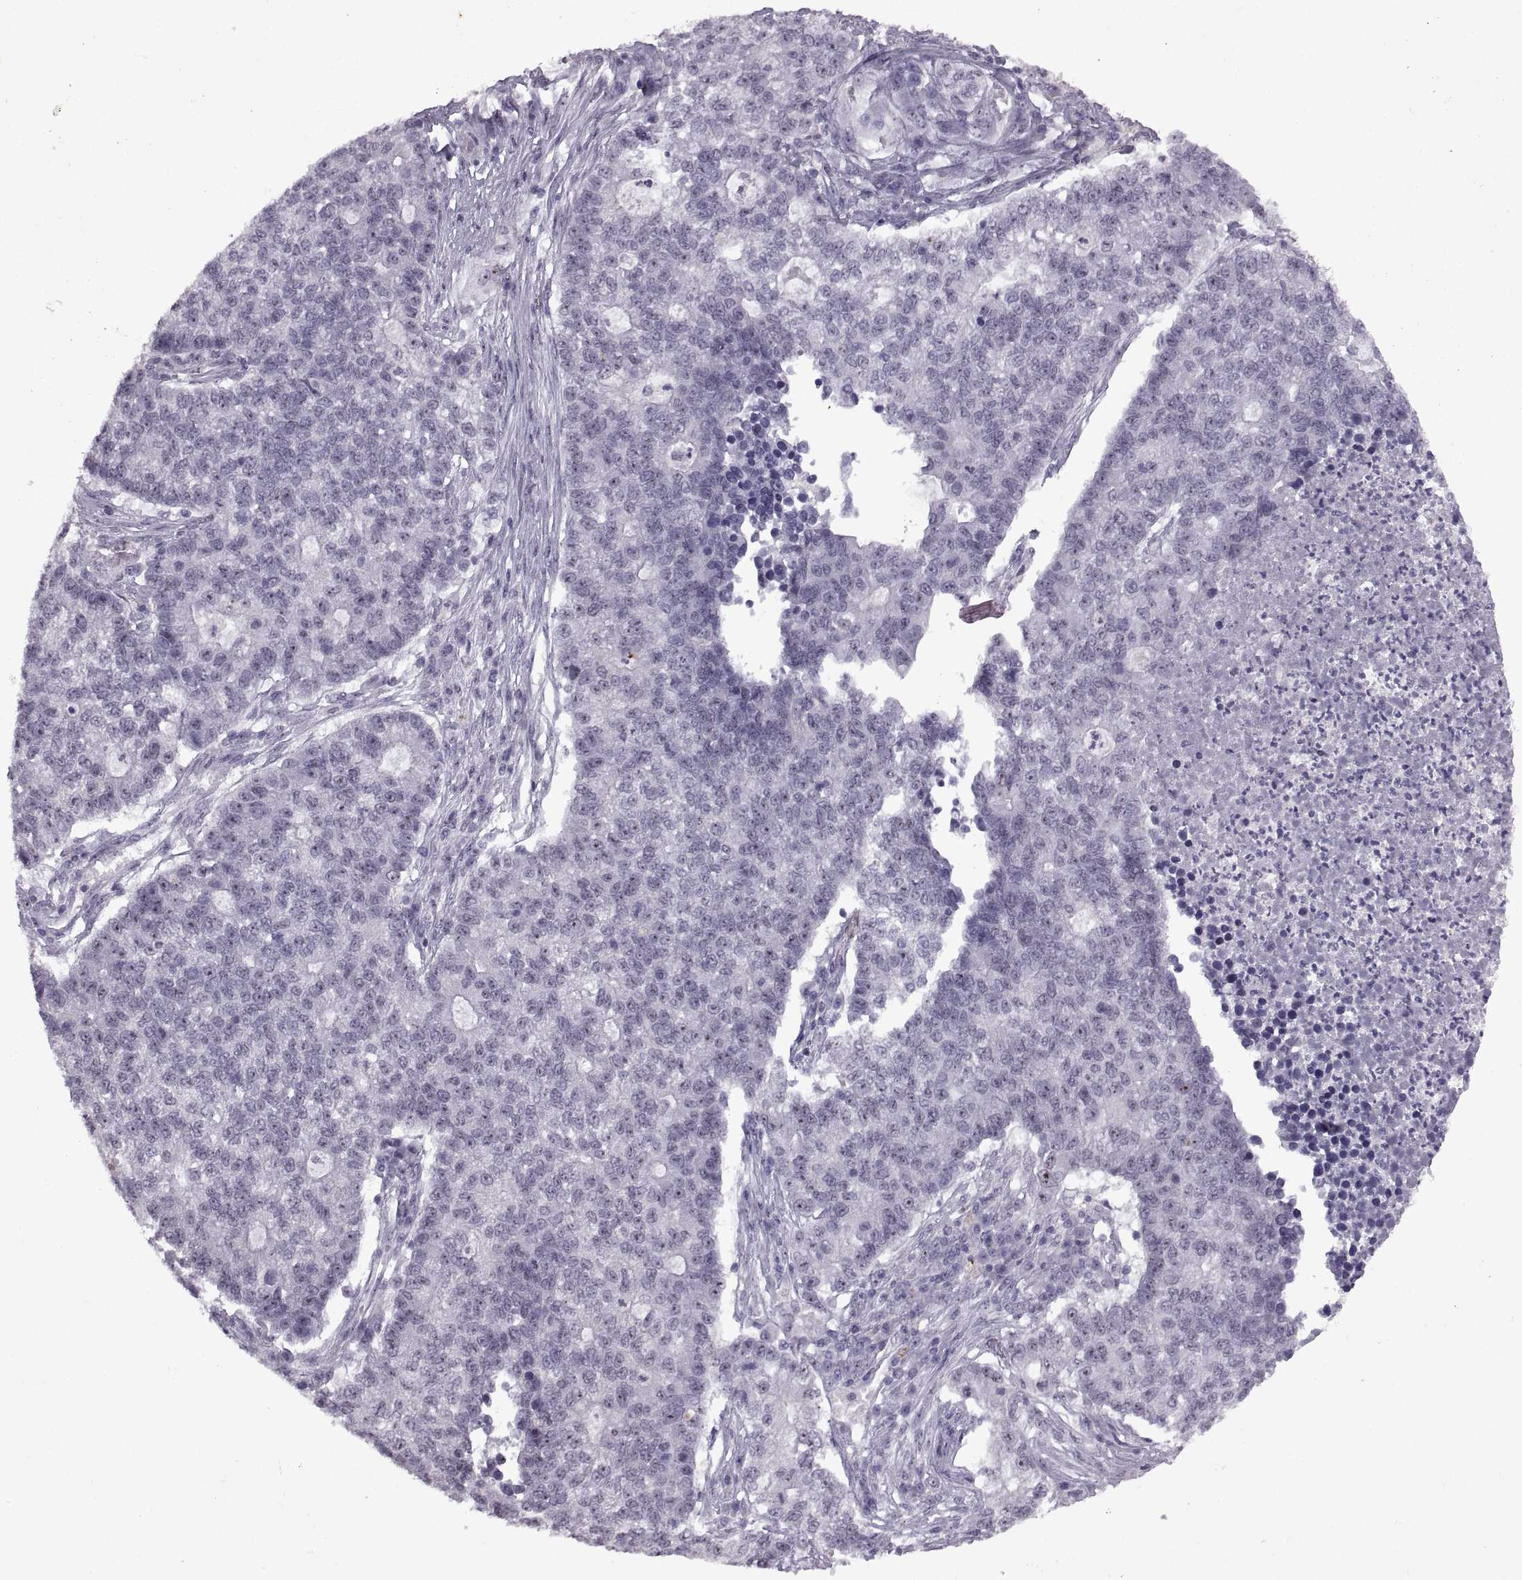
{"staining": {"intensity": "weak", "quantity": "<25%", "location": "nuclear"}, "tissue": "lung cancer", "cell_type": "Tumor cells", "image_type": "cancer", "snomed": [{"axis": "morphology", "description": "Adenocarcinoma, NOS"}, {"axis": "topography", "description": "Lung"}], "caption": "Immunohistochemical staining of lung cancer reveals no significant expression in tumor cells.", "gene": "SINHCAF", "patient": {"sex": "male", "age": 57}}